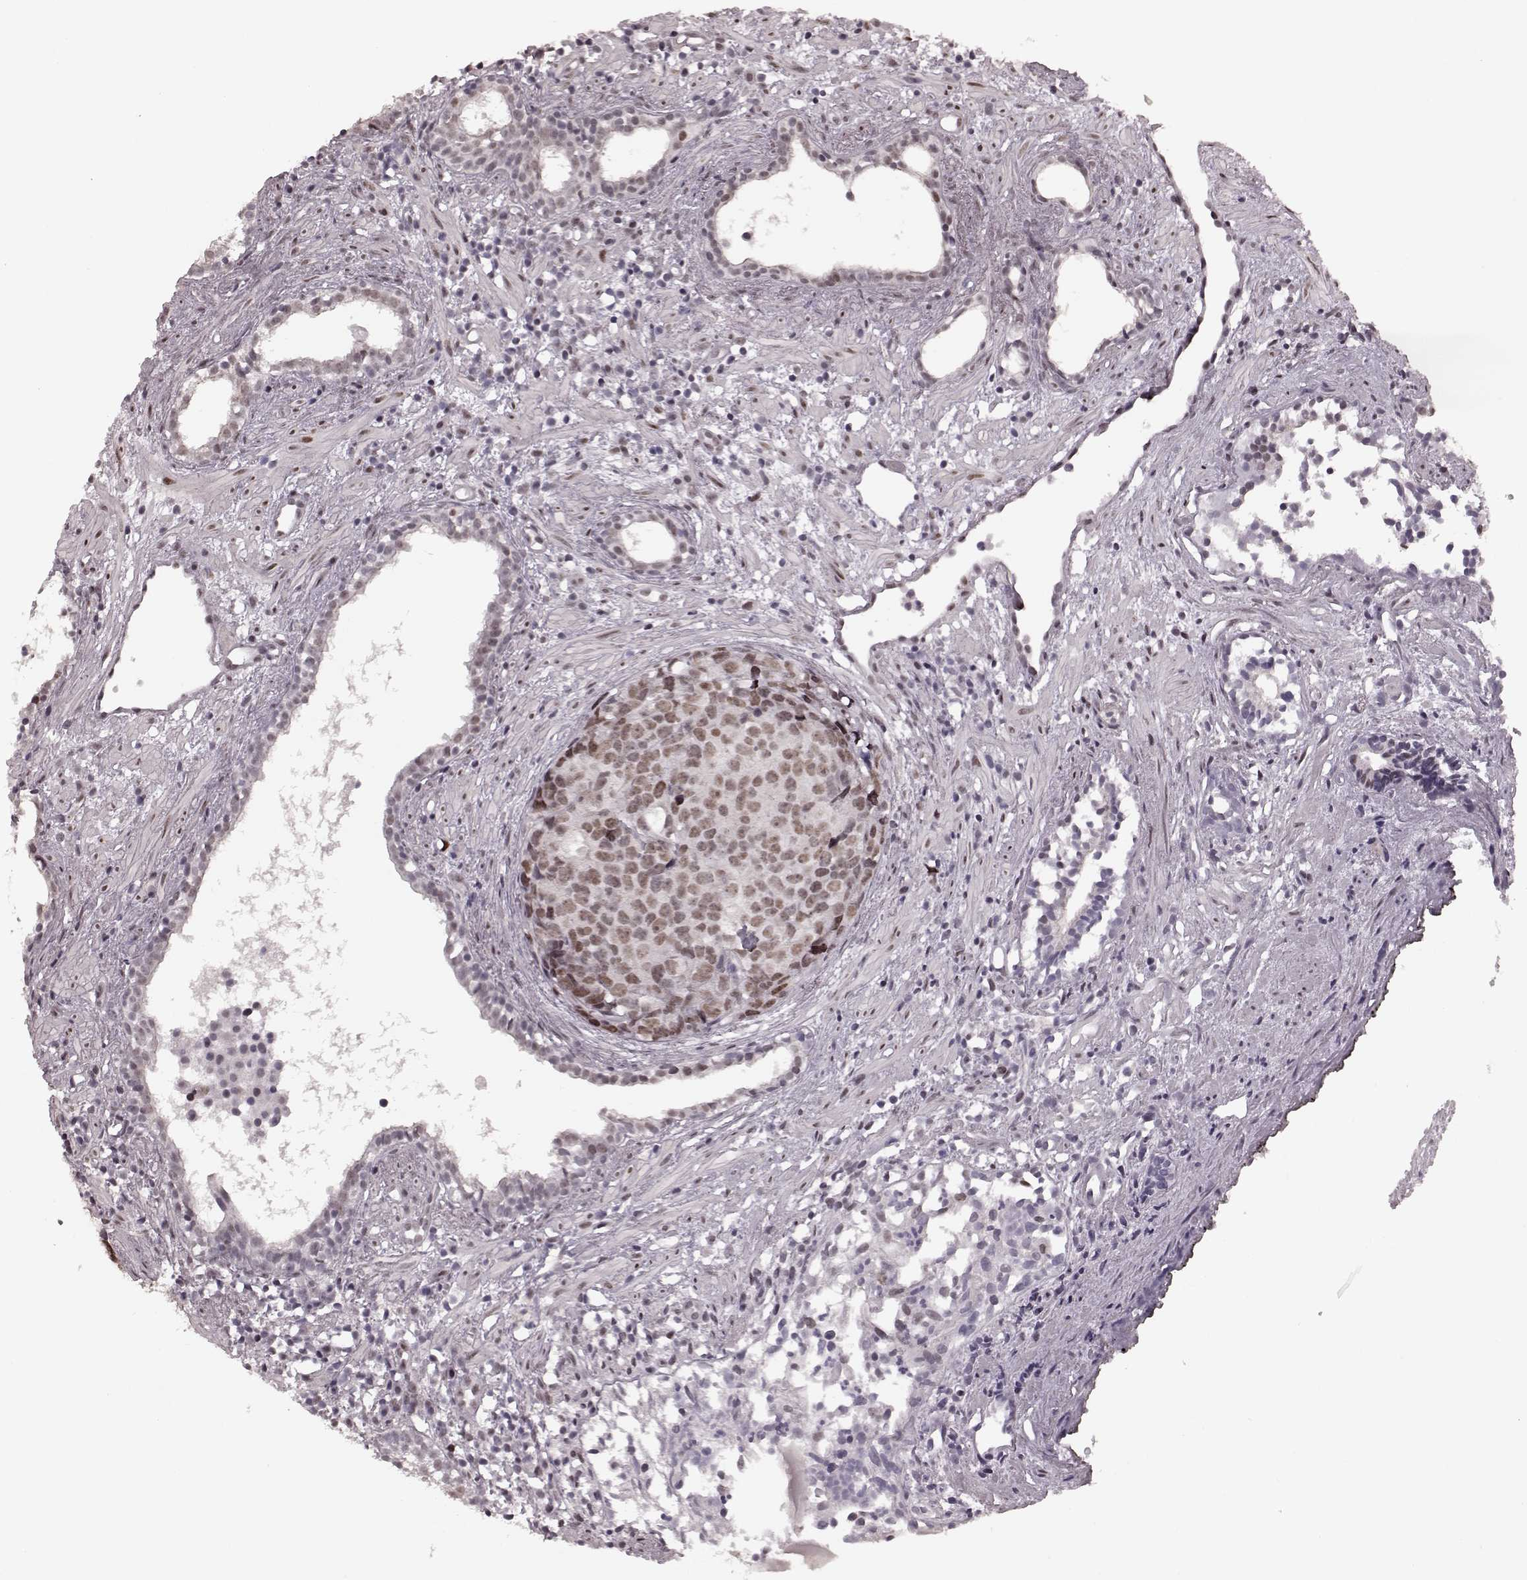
{"staining": {"intensity": "moderate", "quantity": ">75%", "location": "nuclear"}, "tissue": "prostate cancer", "cell_type": "Tumor cells", "image_type": "cancer", "snomed": [{"axis": "morphology", "description": "Adenocarcinoma, High grade"}, {"axis": "topography", "description": "Prostate"}], "caption": "Human prostate cancer stained for a protein (brown) reveals moderate nuclear positive positivity in about >75% of tumor cells.", "gene": "NR2C1", "patient": {"sex": "male", "age": 83}}